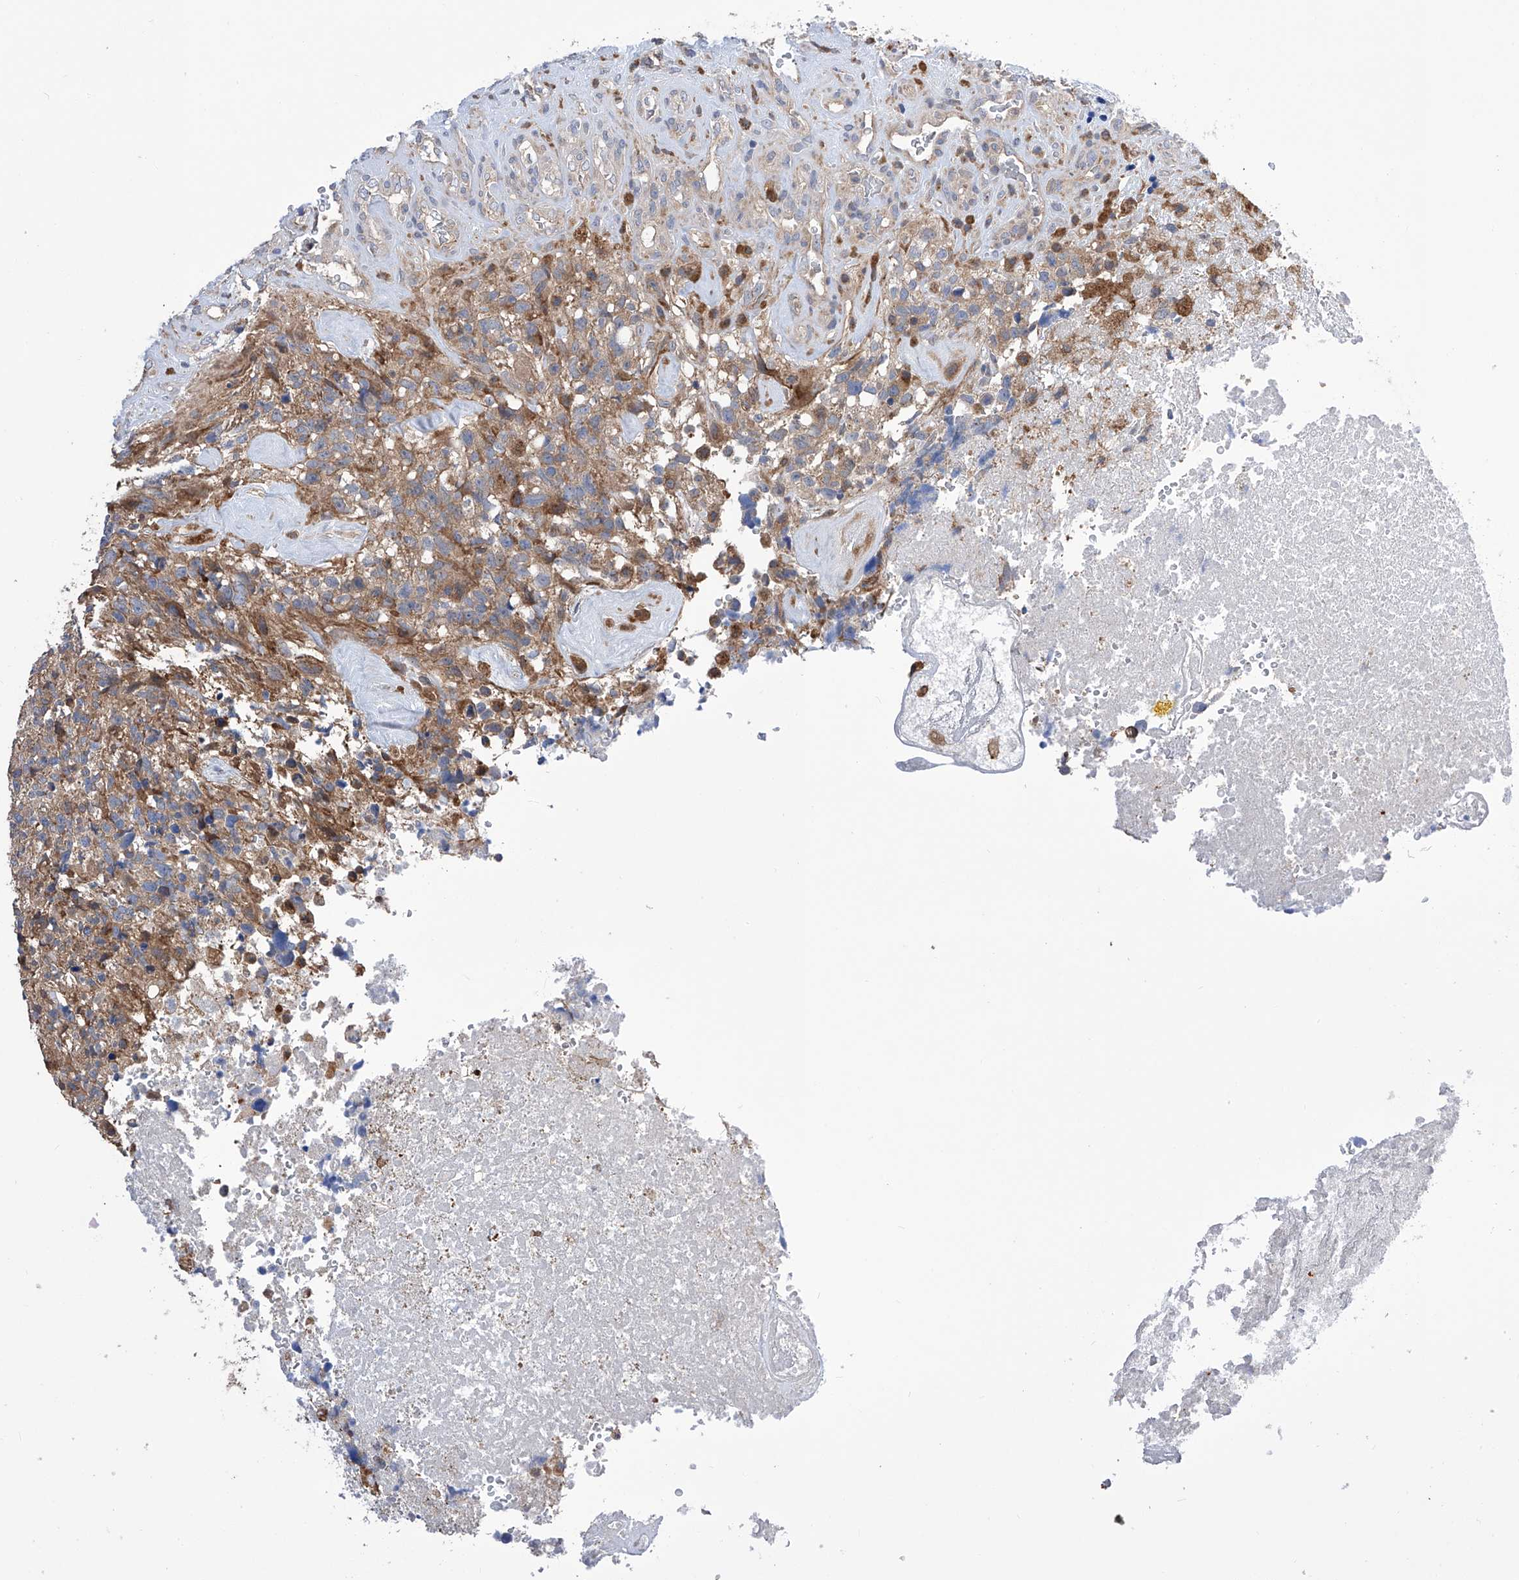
{"staining": {"intensity": "moderate", "quantity": "<25%", "location": "cytoplasmic/membranous"}, "tissue": "glioma", "cell_type": "Tumor cells", "image_type": "cancer", "snomed": [{"axis": "morphology", "description": "Glioma, malignant, High grade"}, {"axis": "topography", "description": "Brain"}], "caption": "Immunohistochemical staining of glioma demonstrates moderate cytoplasmic/membranous protein expression in about <25% of tumor cells. The staining was performed using DAB (3,3'-diaminobenzidine), with brown indicating positive protein expression. Nuclei are stained blue with hematoxylin.", "gene": "SPATA20", "patient": {"sex": "male", "age": 69}}